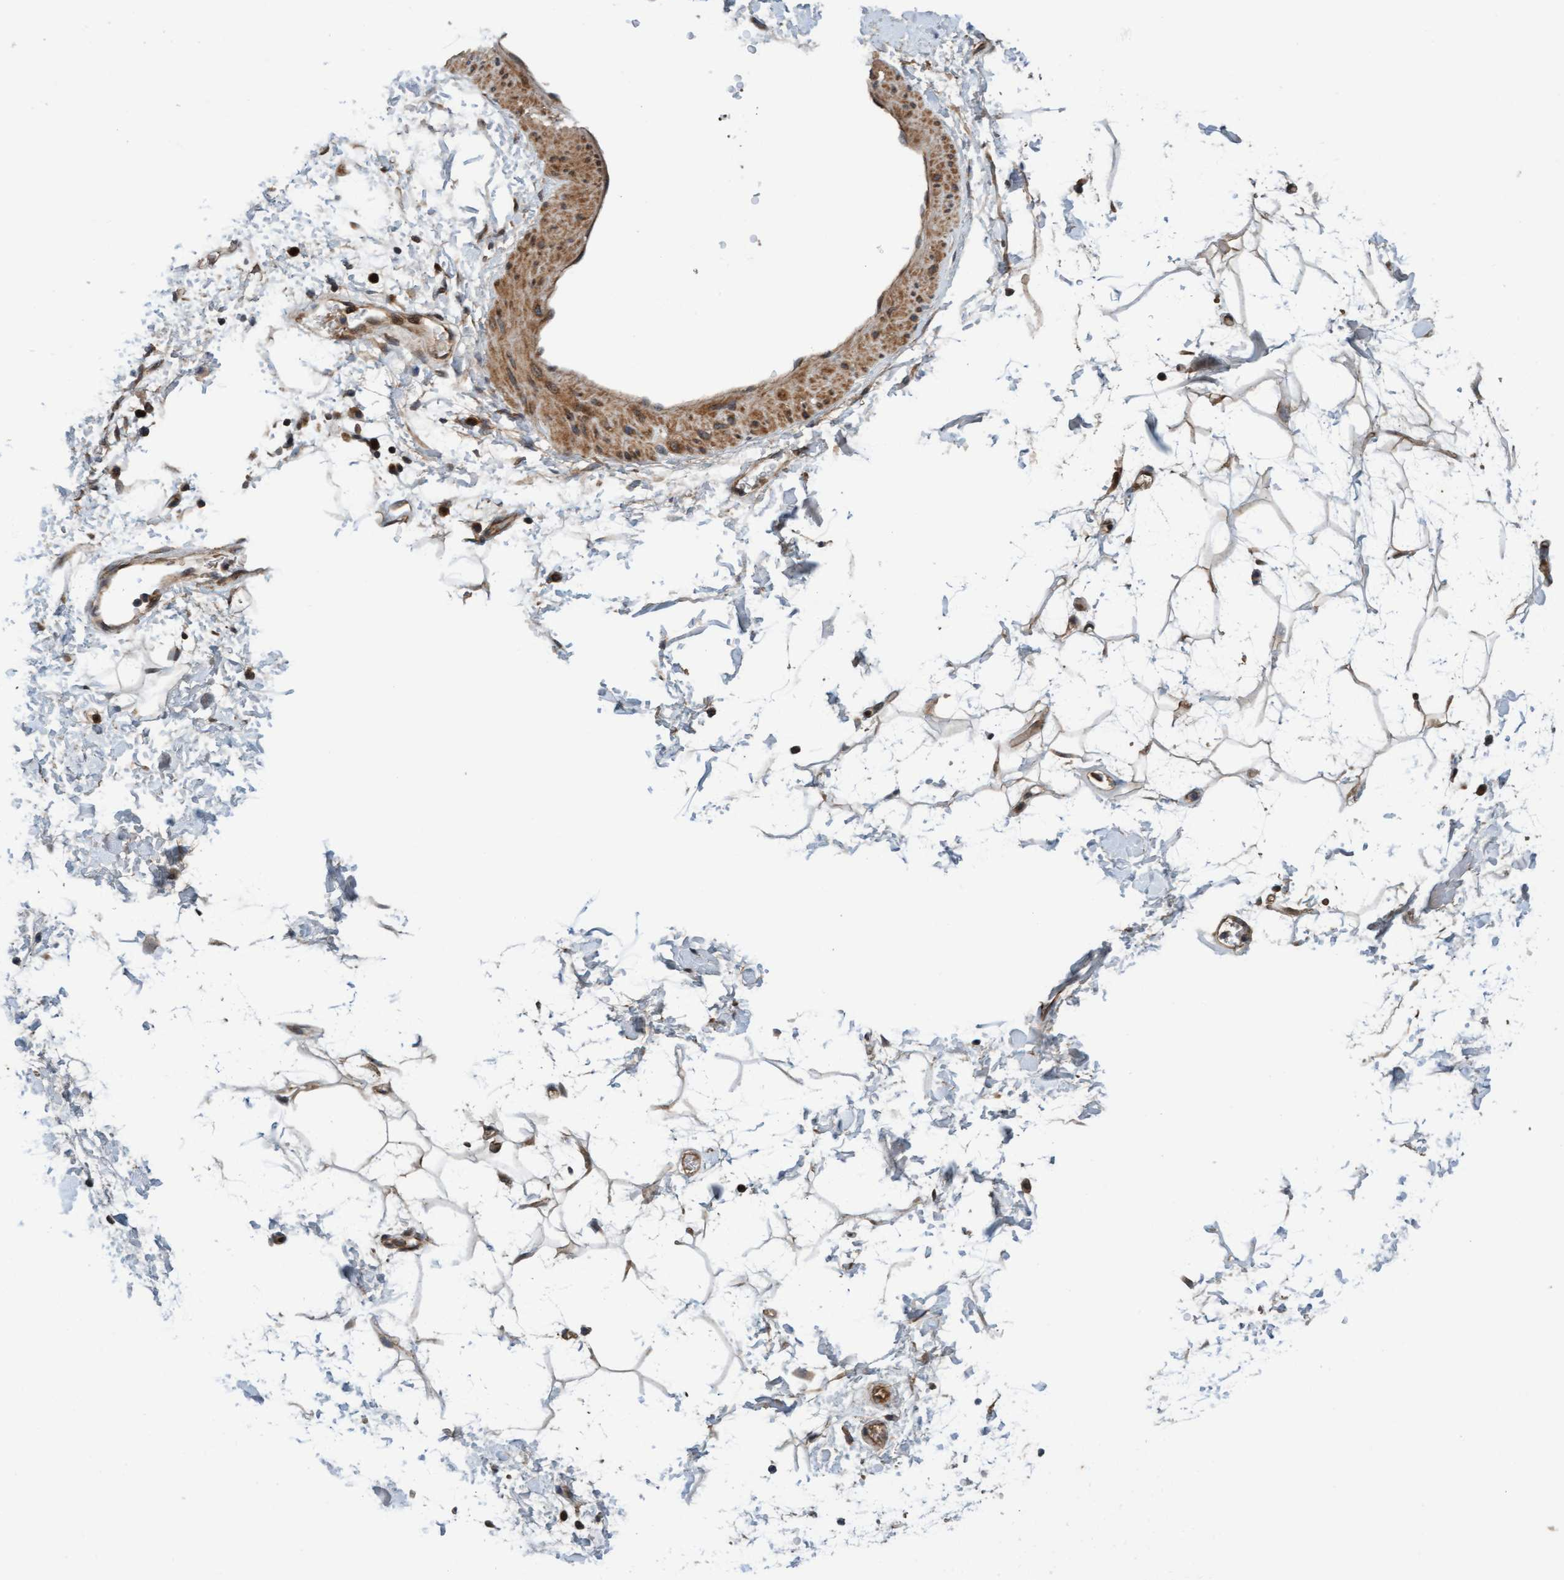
{"staining": {"intensity": "moderate", "quantity": ">75%", "location": "cytoplasmic/membranous"}, "tissue": "adipose tissue", "cell_type": "Adipocytes", "image_type": "normal", "snomed": [{"axis": "morphology", "description": "Normal tissue, NOS"}, {"axis": "topography", "description": "Soft tissue"}], "caption": "Adipose tissue was stained to show a protein in brown. There is medium levels of moderate cytoplasmic/membranous staining in approximately >75% of adipocytes. Immunohistochemistry stains the protein in brown and the nuclei are stained blue.", "gene": "MLXIP", "patient": {"sex": "male", "age": 72}}